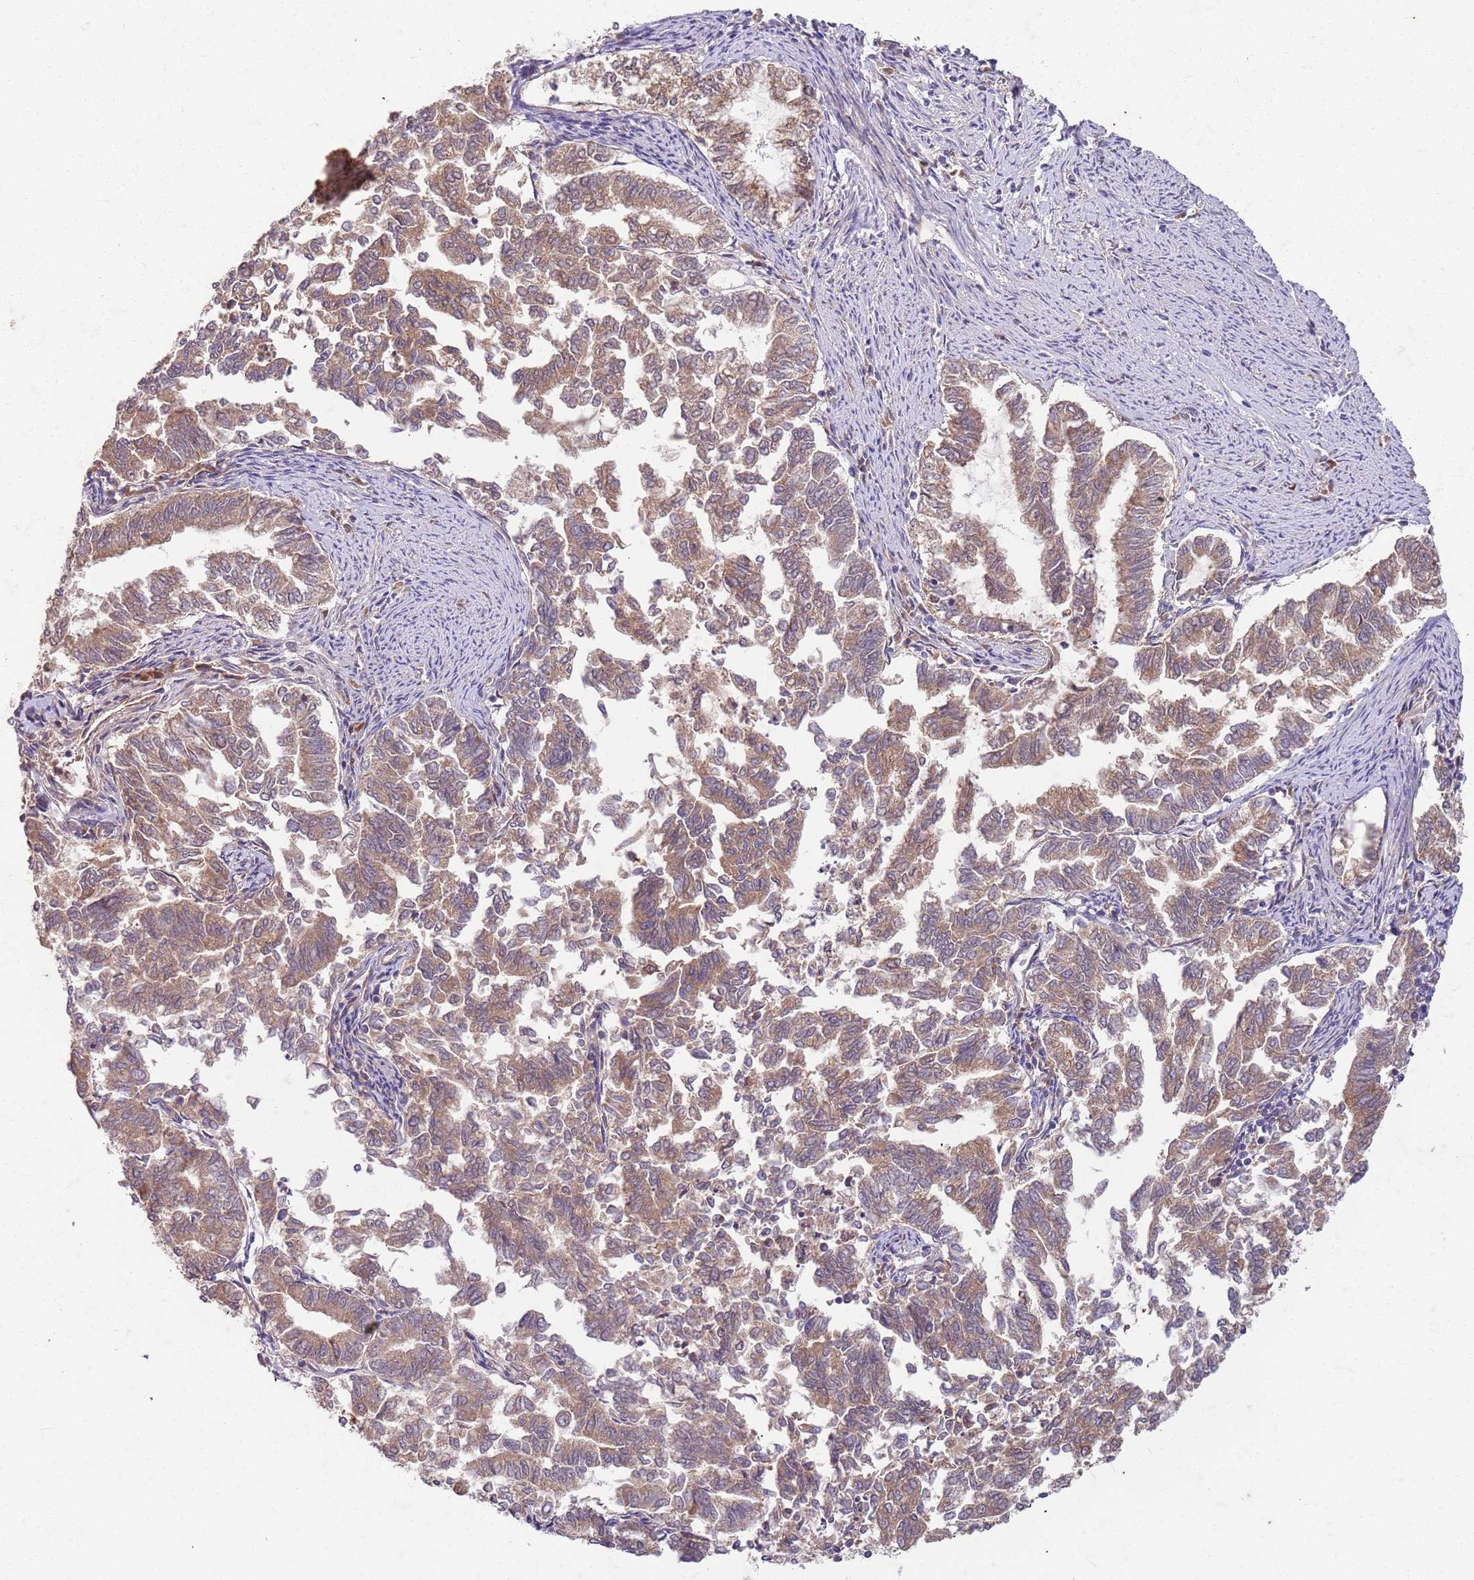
{"staining": {"intensity": "weak", "quantity": ">75%", "location": "cytoplasmic/membranous"}, "tissue": "endometrial cancer", "cell_type": "Tumor cells", "image_type": "cancer", "snomed": [{"axis": "morphology", "description": "Adenocarcinoma, NOS"}, {"axis": "topography", "description": "Endometrium"}], "caption": "Endometrial adenocarcinoma stained for a protein (brown) displays weak cytoplasmic/membranous positive positivity in approximately >75% of tumor cells.", "gene": "OSBP", "patient": {"sex": "female", "age": 79}}